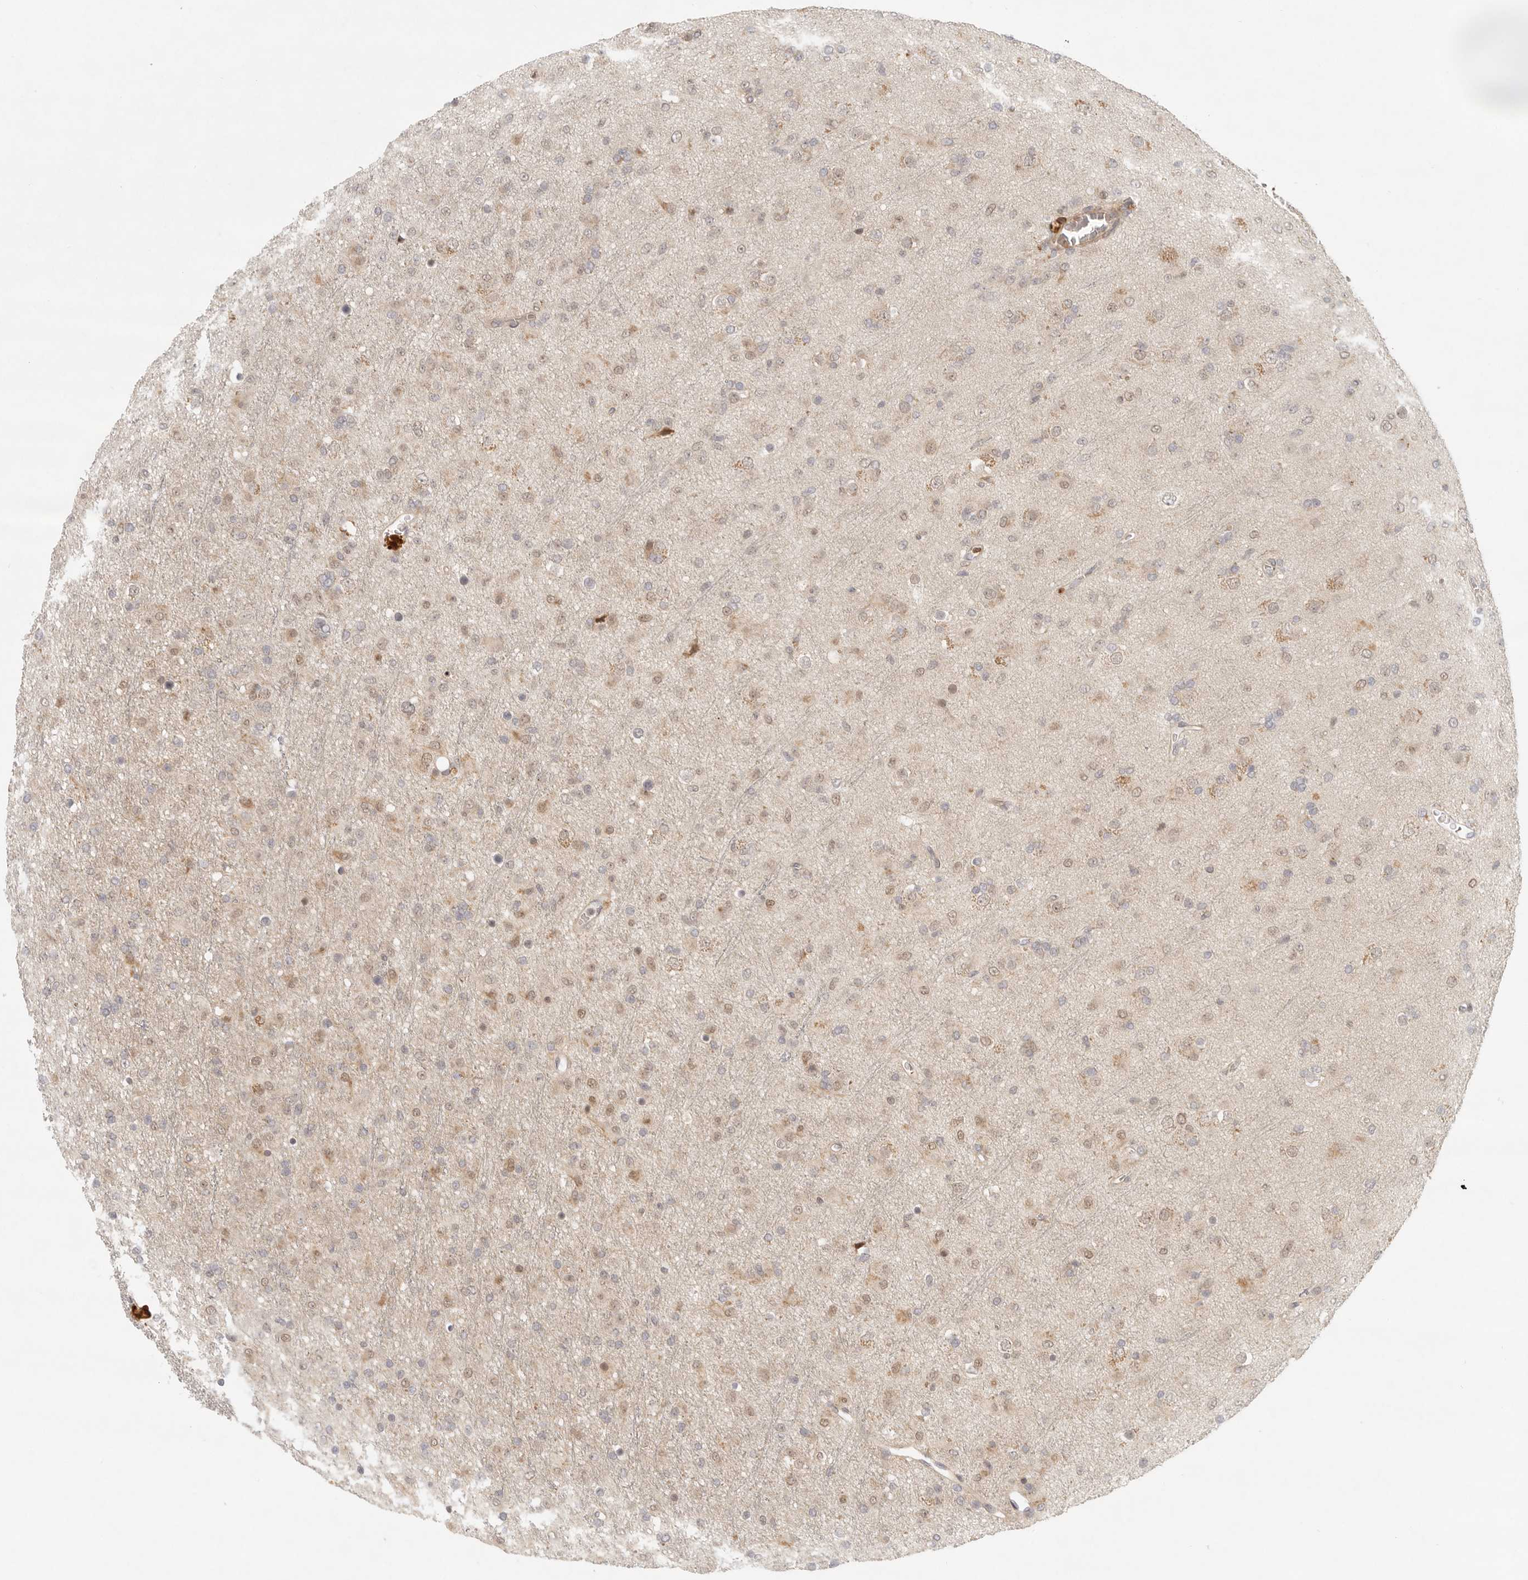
{"staining": {"intensity": "moderate", "quantity": "25%-75%", "location": "nuclear"}, "tissue": "glioma", "cell_type": "Tumor cells", "image_type": "cancer", "snomed": [{"axis": "morphology", "description": "Glioma, malignant, Low grade"}, {"axis": "topography", "description": "Brain"}], "caption": "A brown stain highlights moderate nuclear staining of a protein in glioma tumor cells.", "gene": "AHDC1", "patient": {"sex": "male", "age": 65}}